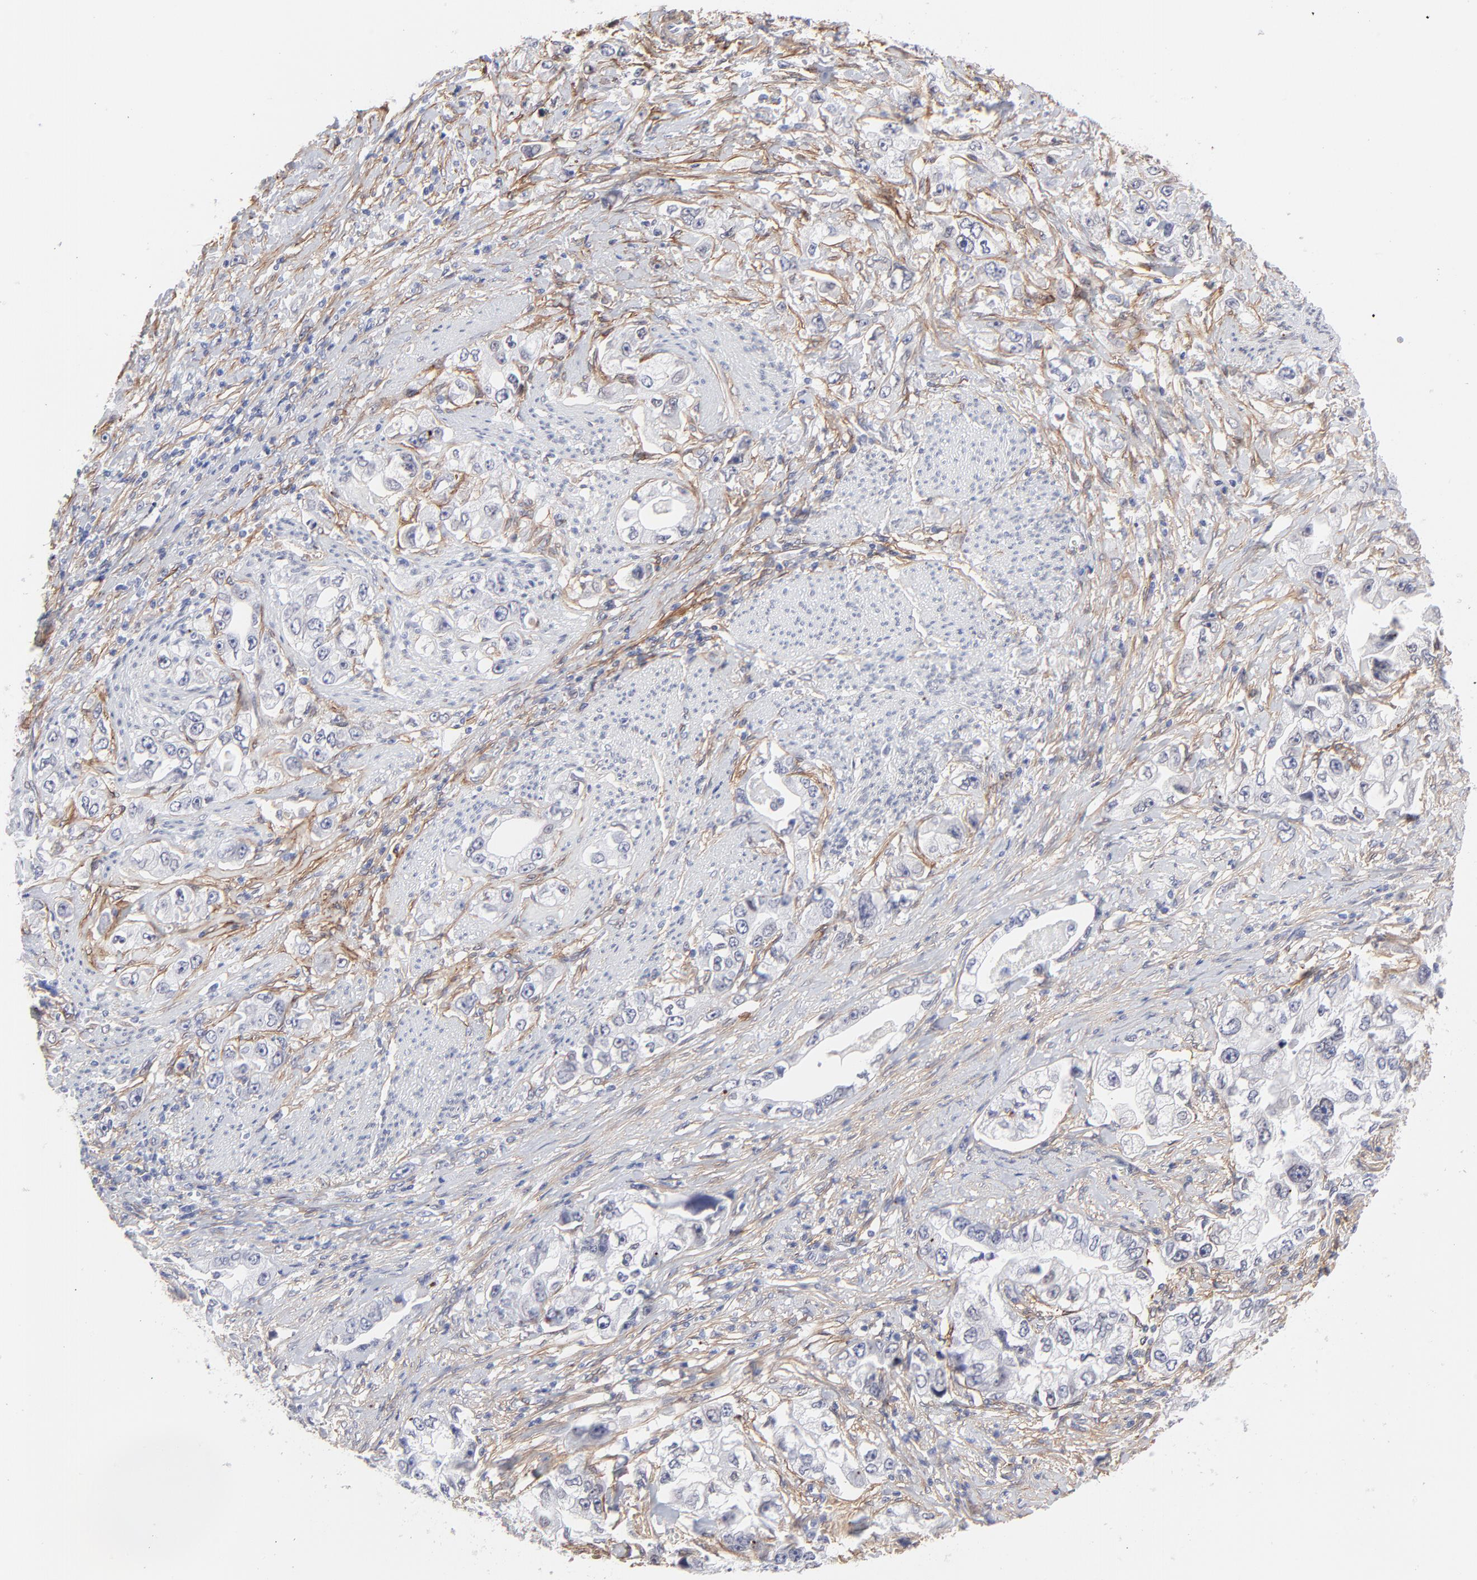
{"staining": {"intensity": "negative", "quantity": "none", "location": "none"}, "tissue": "stomach cancer", "cell_type": "Tumor cells", "image_type": "cancer", "snomed": [{"axis": "morphology", "description": "Adenocarcinoma, NOS"}, {"axis": "topography", "description": "Stomach, lower"}], "caption": "IHC of stomach adenocarcinoma shows no staining in tumor cells. (Brightfield microscopy of DAB (3,3'-diaminobenzidine) IHC at high magnification).", "gene": "PDGFRB", "patient": {"sex": "female", "age": 93}}